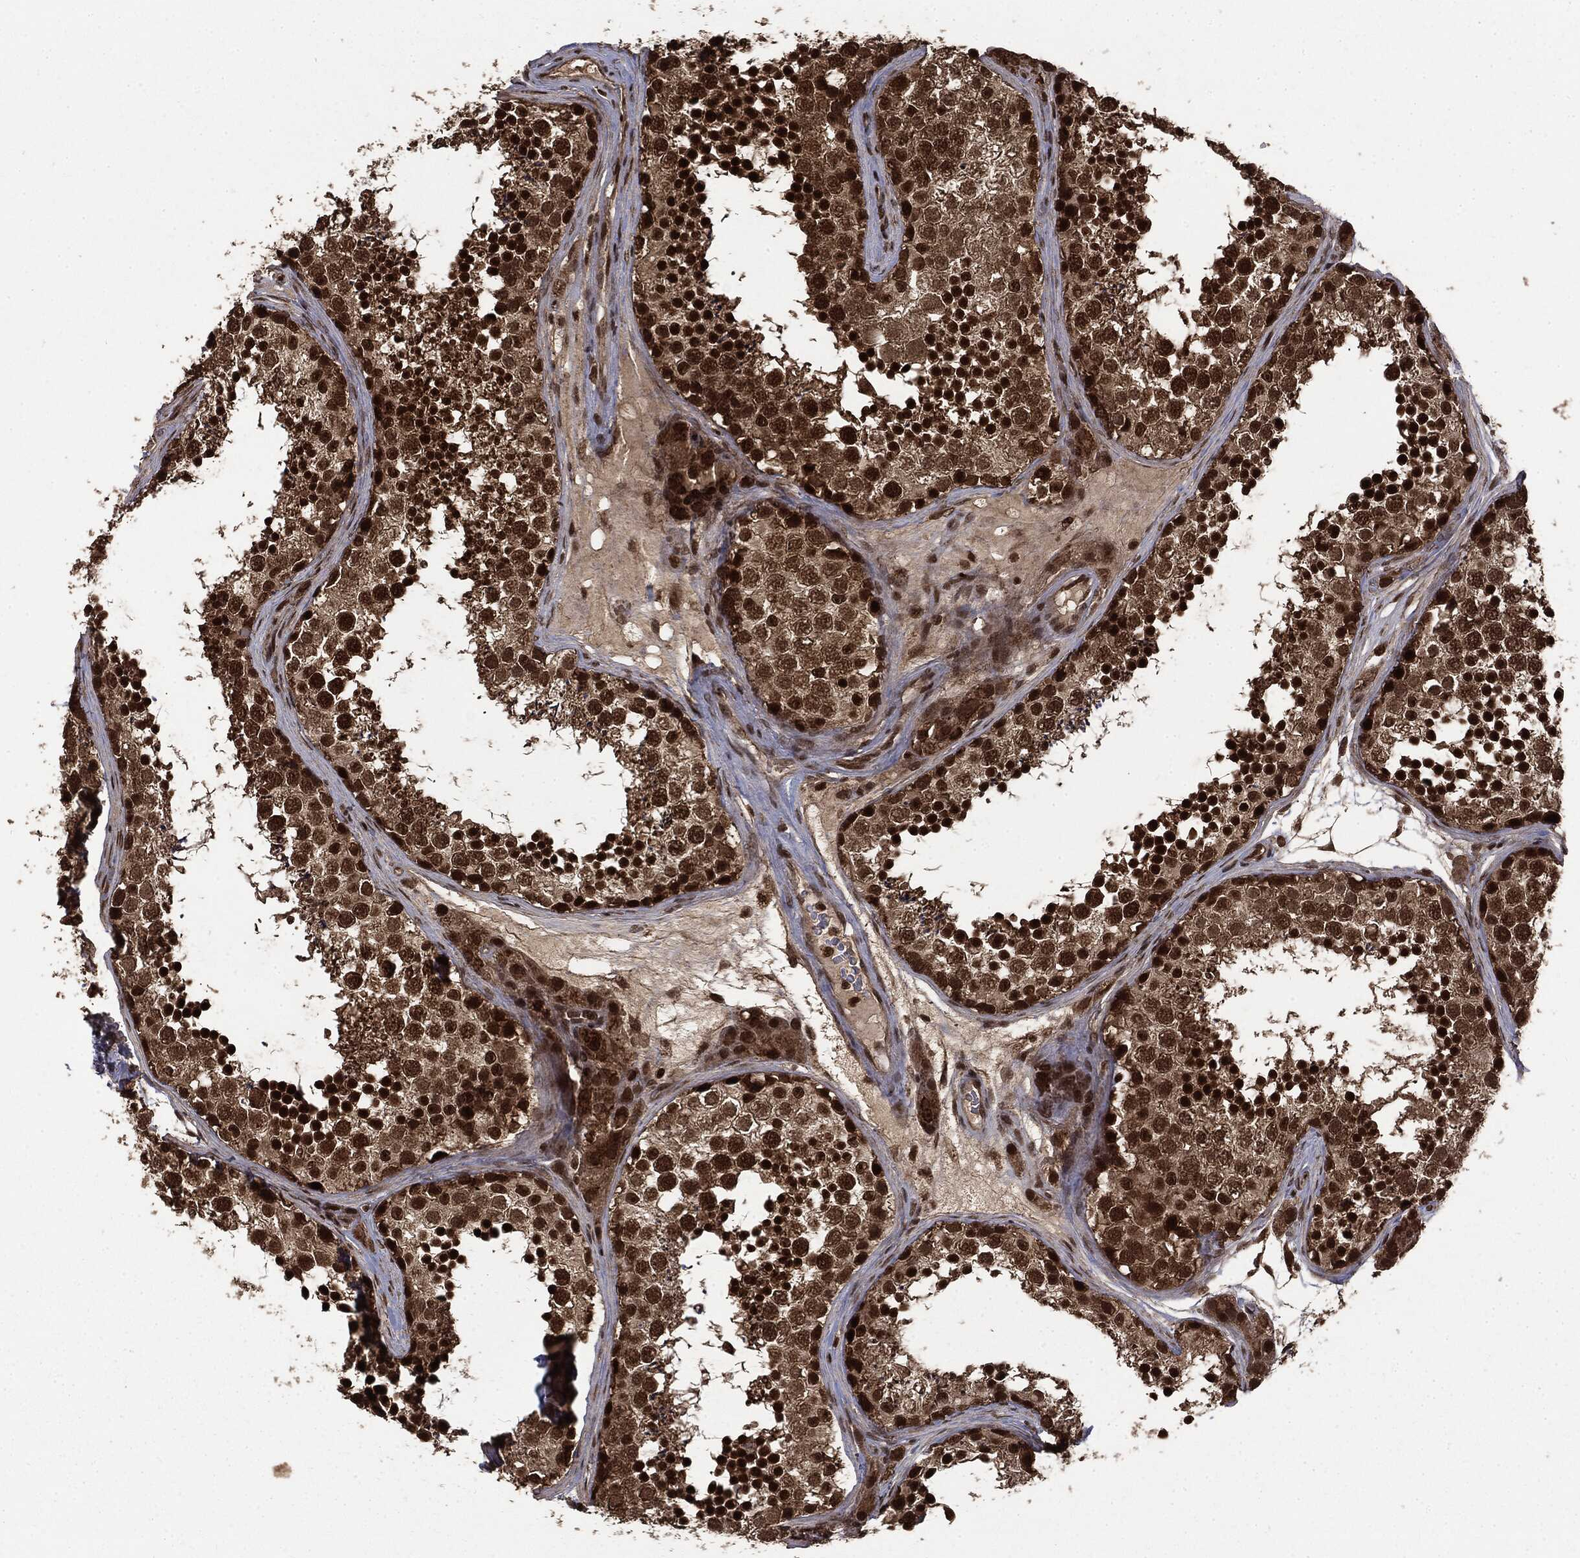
{"staining": {"intensity": "strong", "quantity": ">75%", "location": "cytoplasmic/membranous,nuclear"}, "tissue": "testis", "cell_type": "Cells in seminiferous ducts", "image_type": "normal", "snomed": [{"axis": "morphology", "description": "Normal tissue, NOS"}, {"axis": "topography", "description": "Testis"}], "caption": "Testis stained with immunohistochemistry (IHC) displays strong cytoplasmic/membranous,nuclear expression in about >75% of cells in seminiferous ducts.", "gene": "CTDP1", "patient": {"sex": "male", "age": 41}}